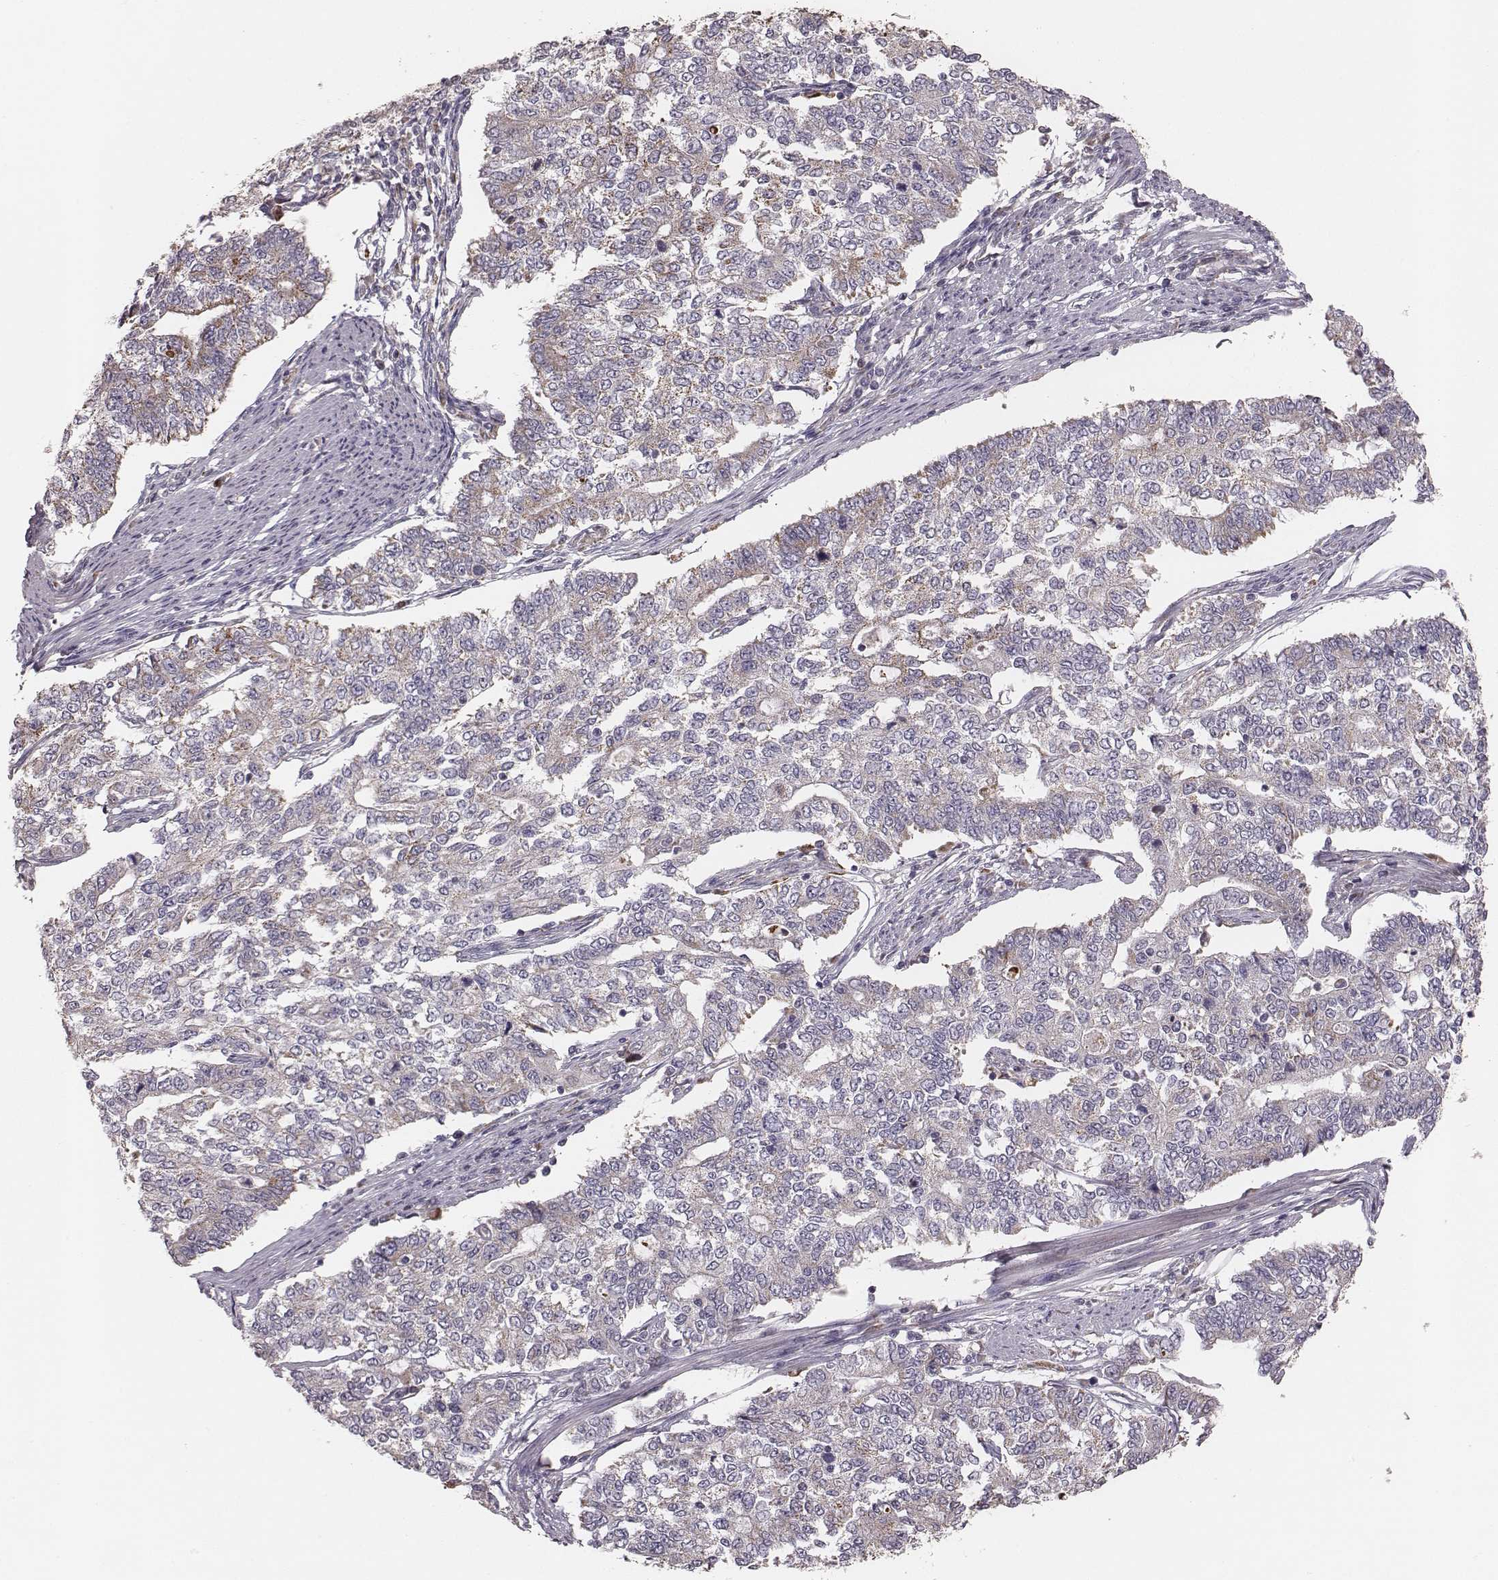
{"staining": {"intensity": "moderate", "quantity": "<25%", "location": "cytoplasmic/membranous"}, "tissue": "endometrial cancer", "cell_type": "Tumor cells", "image_type": "cancer", "snomed": [{"axis": "morphology", "description": "Adenocarcinoma, NOS"}, {"axis": "topography", "description": "Uterus"}], "caption": "Immunohistochemistry photomicrograph of human adenocarcinoma (endometrial) stained for a protein (brown), which exhibits low levels of moderate cytoplasmic/membranous staining in about <25% of tumor cells.", "gene": "TUFM", "patient": {"sex": "female", "age": 59}}